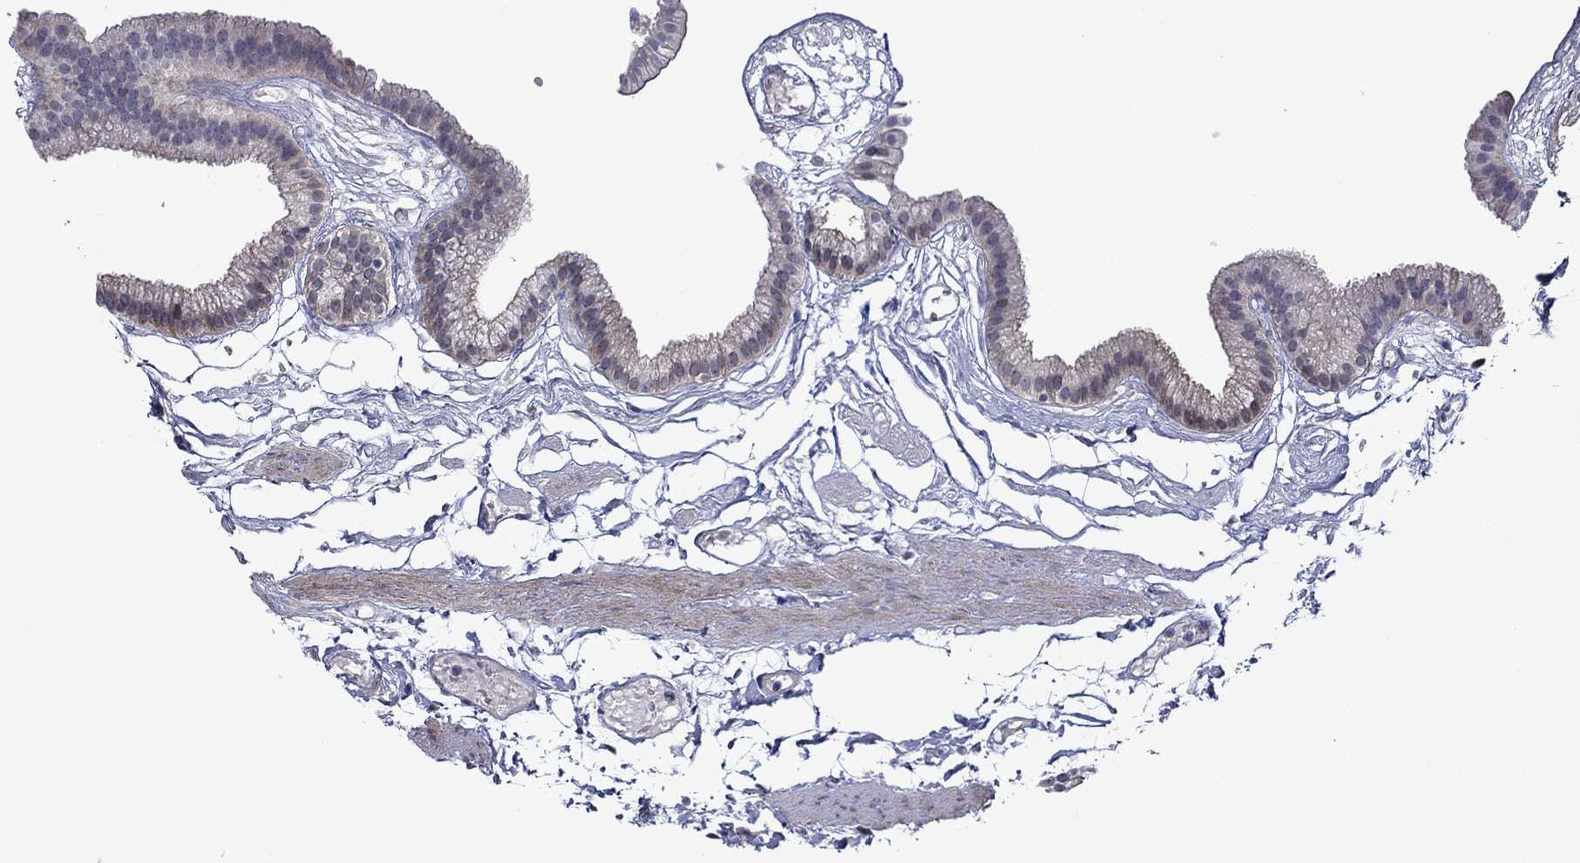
{"staining": {"intensity": "negative", "quantity": "none", "location": "none"}, "tissue": "gallbladder", "cell_type": "Glandular cells", "image_type": "normal", "snomed": [{"axis": "morphology", "description": "Normal tissue, NOS"}, {"axis": "topography", "description": "Gallbladder"}], "caption": "Glandular cells show no significant expression in unremarkable gallbladder. The staining was performed using DAB (3,3'-diaminobenzidine) to visualize the protein expression in brown, while the nuclei were stained in blue with hematoxylin (Magnification: 20x).", "gene": "B3GAT1", "patient": {"sex": "female", "age": 45}}